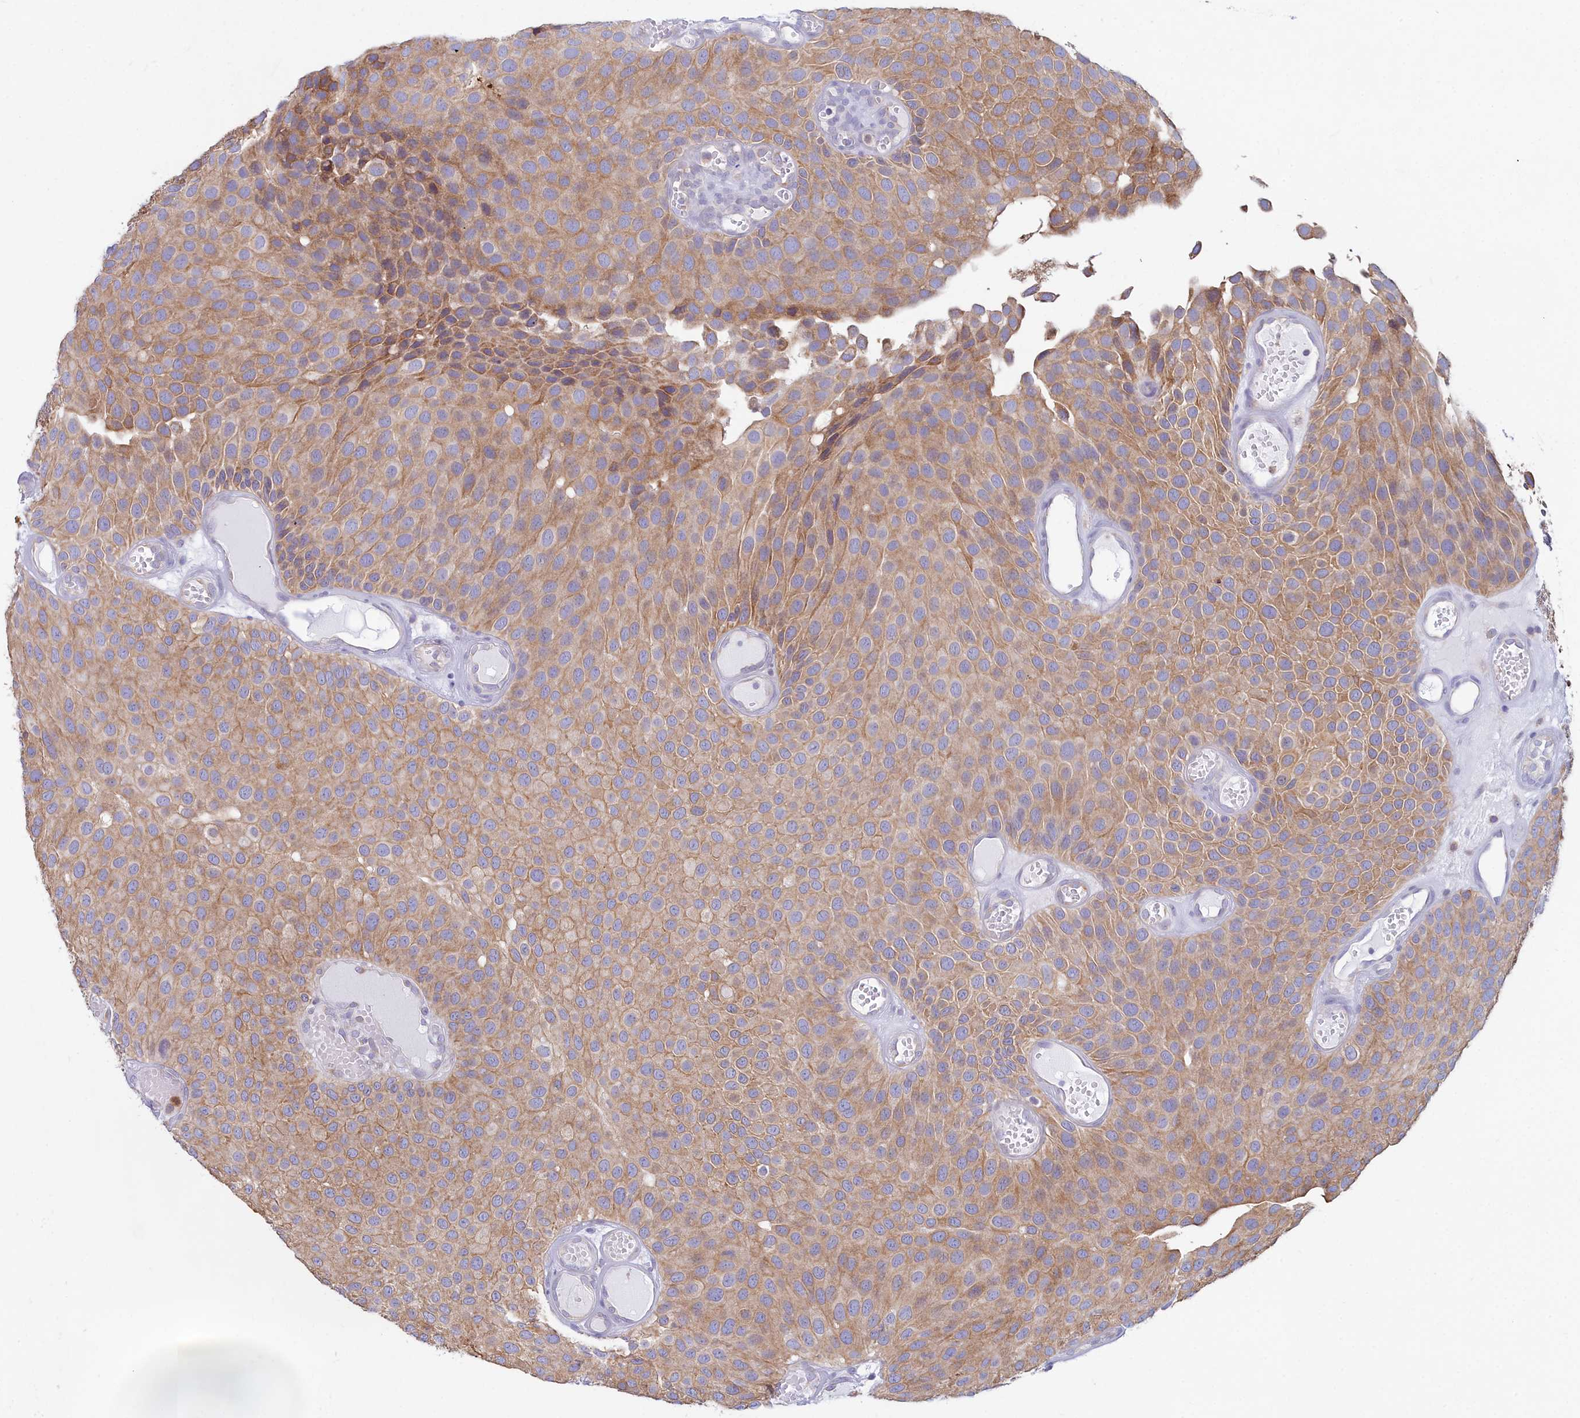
{"staining": {"intensity": "moderate", "quantity": ">75%", "location": "cytoplasmic/membranous"}, "tissue": "urothelial cancer", "cell_type": "Tumor cells", "image_type": "cancer", "snomed": [{"axis": "morphology", "description": "Urothelial carcinoma, Low grade"}, {"axis": "topography", "description": "Urinary bladder"}], "caption": "Brown immunohistochemical staining in human low-grade urothelial carcinoma shows moderate cytoplasmic/membranous staining in approximately >75% of tumor cells. The staining was performed using DAB (3,3'-diaminobenzidine), with brown indicating positive protein expression. Nuclei are stained blue with hematoxylin.", "gene": "HM13", "patient": {"sex": "male", "age": 89}}